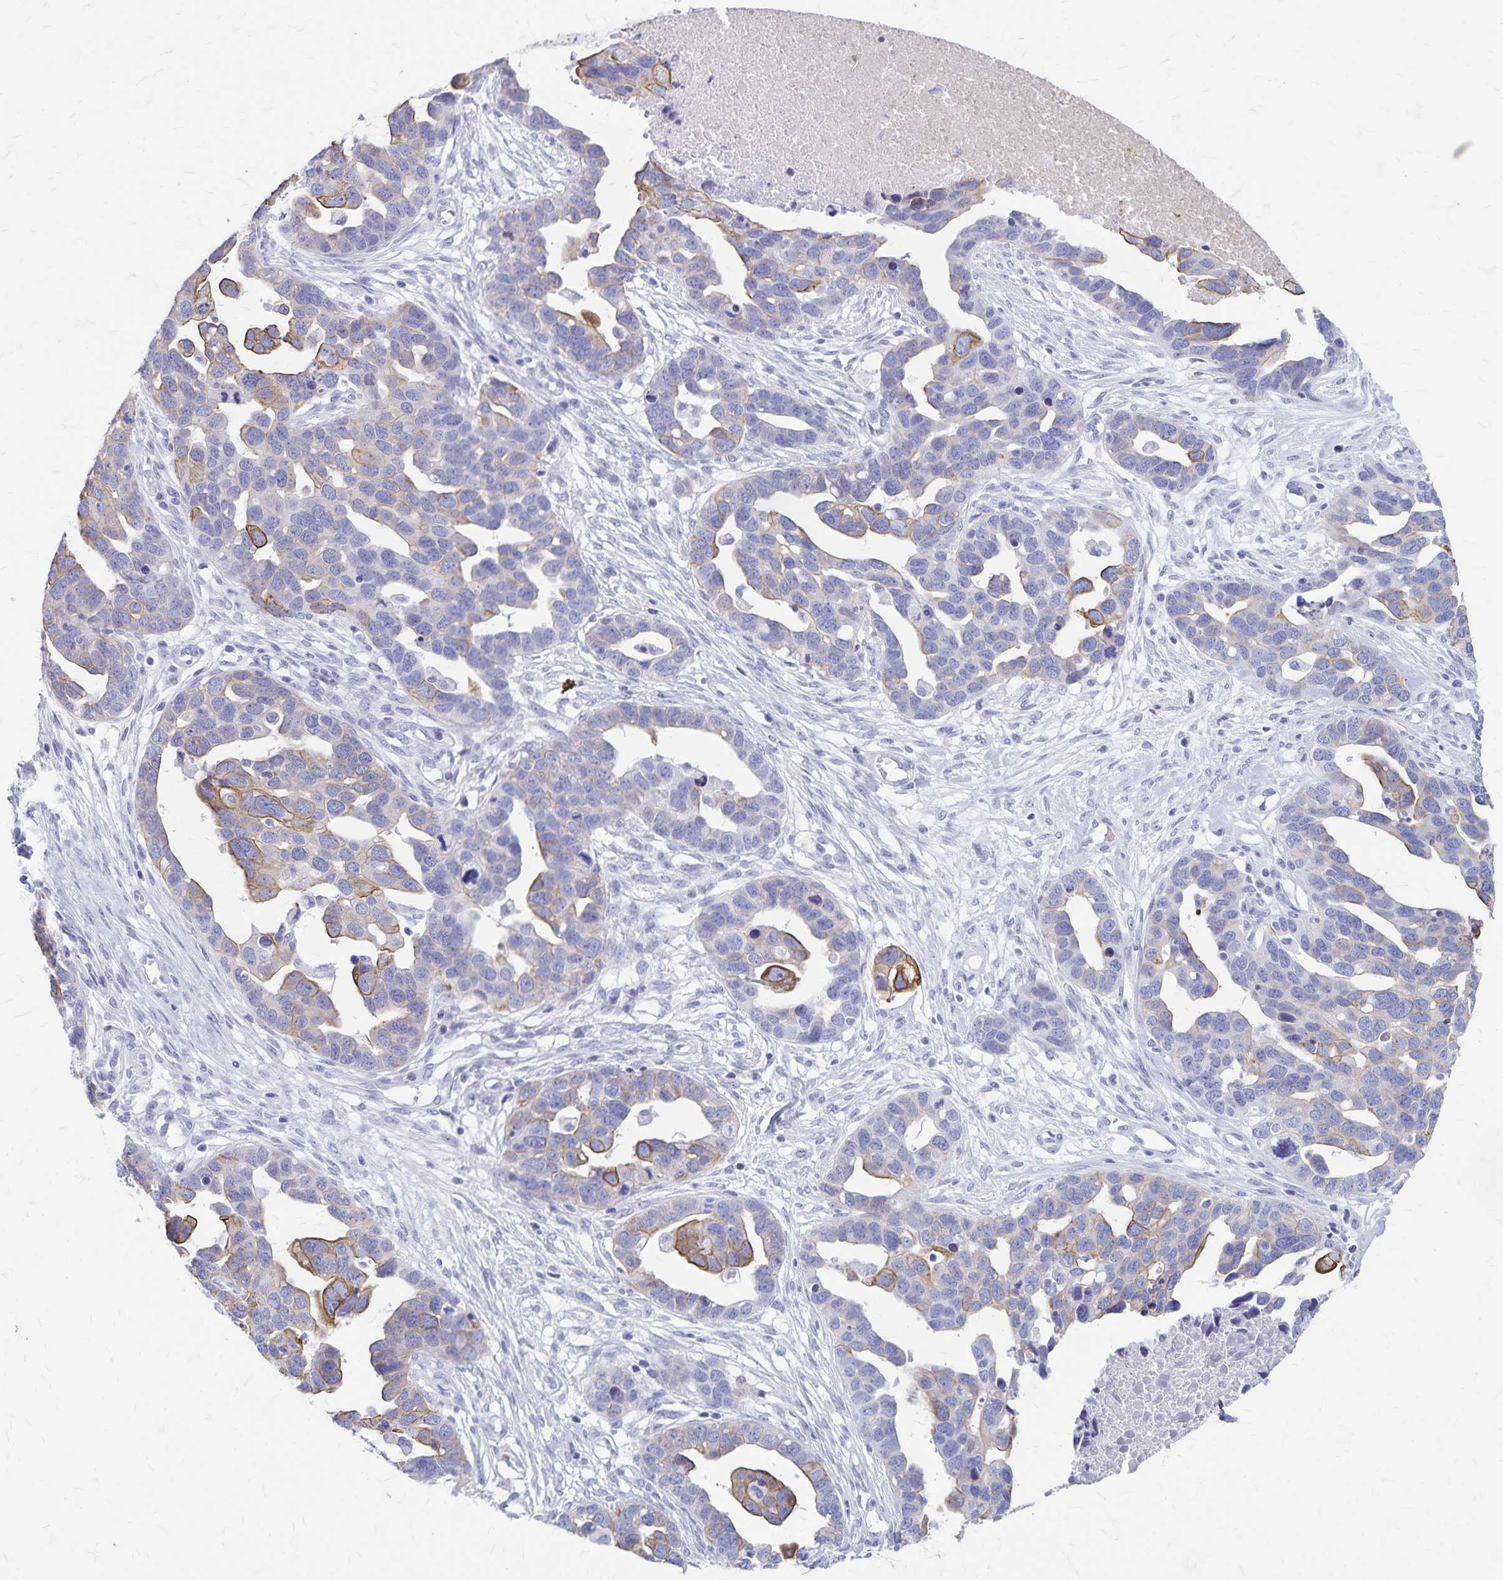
{"staining": {"intensity": "moderate", "quantity": "<25%", "location": "cytoplasmic/membranous"}, "tissue": "ovarian cancer", "cell_type": "Tumor cells", "image_type": "cancer", "snomed": [{"axis": "morphology", "description": "Cystadenocarcinoma, serous, NOS"}, {"axis": "topography", "description": "Ovary"}], "caption": "This is an image of immunohistochemistry staining of ovarian serous cystadenocarcinoma, which shows moderate staining in the cytoplasmic/membranous of tumor cells.", "gene": "GPBAR1", "patient": {"sex": "female", "age": 54}}